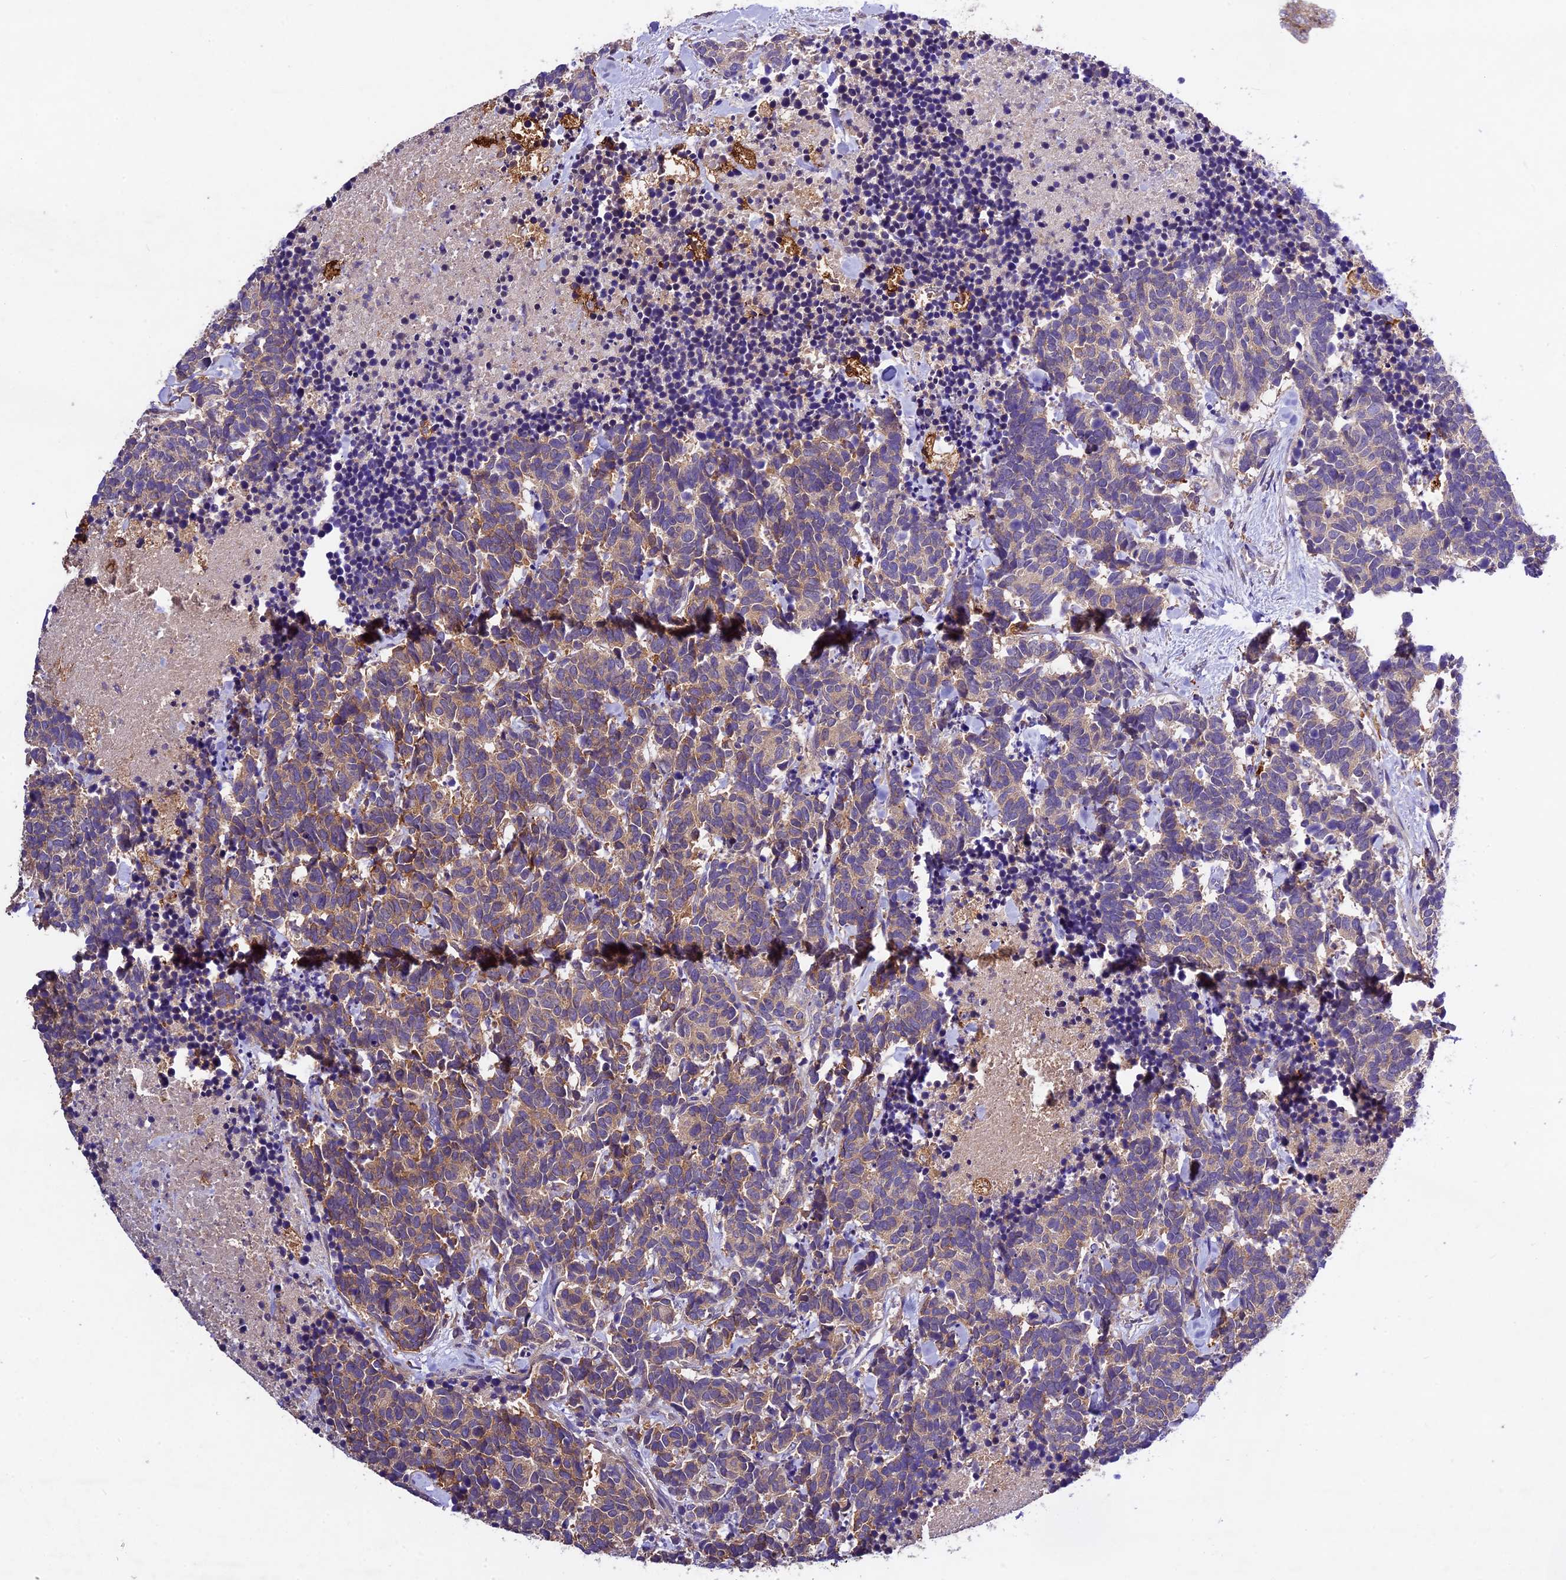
{"staining": {"intensity": "weak", "quantity": "25%-75%", "location": "cytoplasmic/membranous"}, "tissue": "carcinoid", "cell_type": "Tumor cells", "image_type": "cancer", "snomed": [{"axis": "morphology", "description": "Carcinoma, NOS"}, {"axis": "morphology", "description": "Carcinoid, malignant, NOS"}, {"axis": "topography", "description": "Prostate"}], "caption": "Immunohistochemical staining of human carcinoid (malignant) demonstrates low levels of weak cytoplasmic/membranous positivity in approximately 25%-75% of tumor cells. (IHC, brightfield microscopy, high magnification).", "gene": "CILP2", "patient": {"sex": "male", "age": 57}}